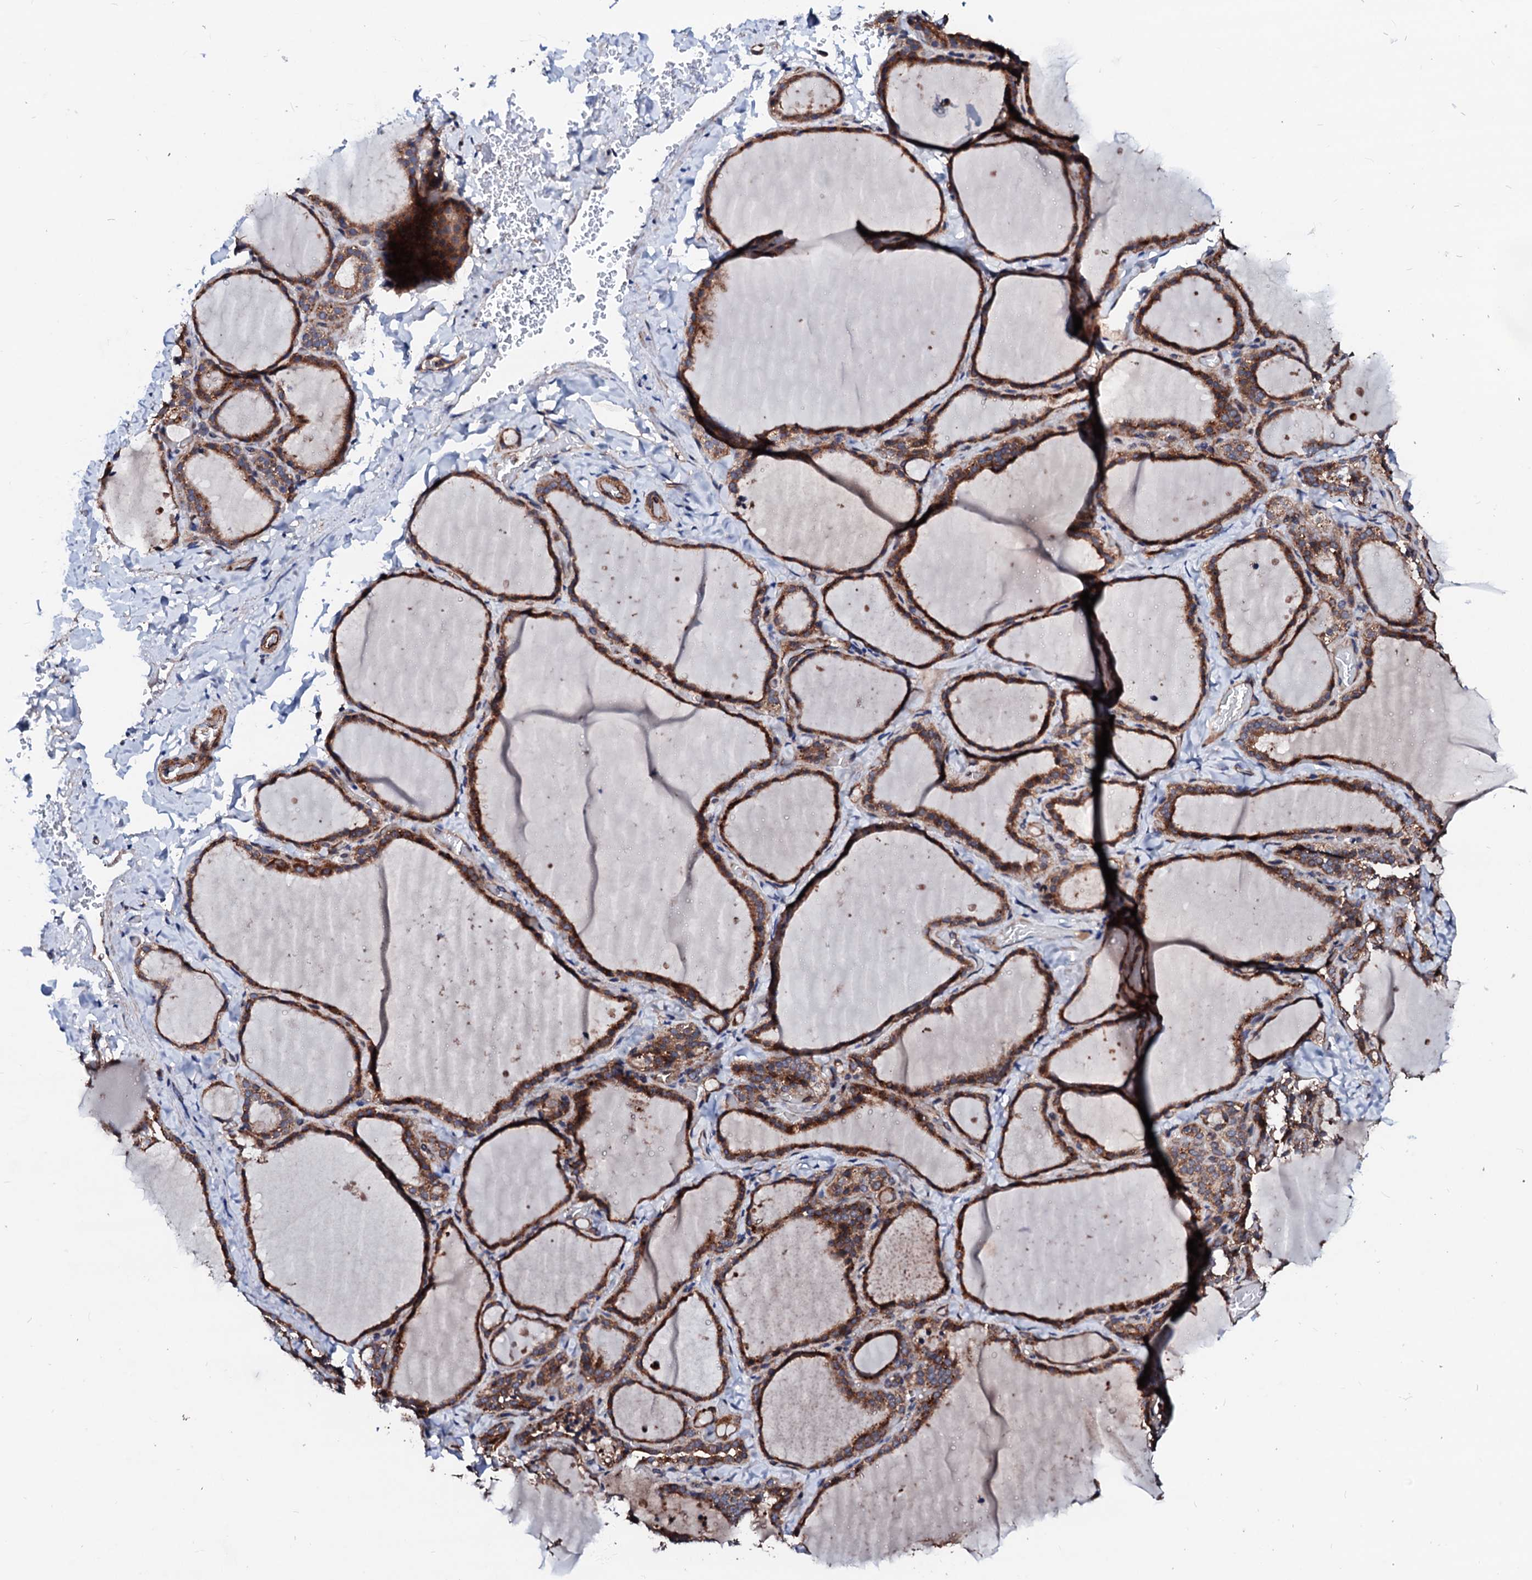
{"staining": {"intensity": "moderate", "quantity": ">75%", "location": "cytoplasmic/membranous"}, "tissue": "thyroid gland", "cell_type": "Glandular cells", "image_type": "normal", "snomed": [{"axis": "morphology", "description": "Normal tissue, NOS"}, {"axis": "topography", "description": "Thyroid gland"}], "caption": "Moderate cytoplasmic/membranous expression is seen in approximately >75% of glandular cells in normal thyroid gland. (DAB (3,3'-diaminobenzidine) IHC with brightfield microscopy, high magnification).", "gene": "TBCEL", "patient": {"sex": "female", "age": 22}}